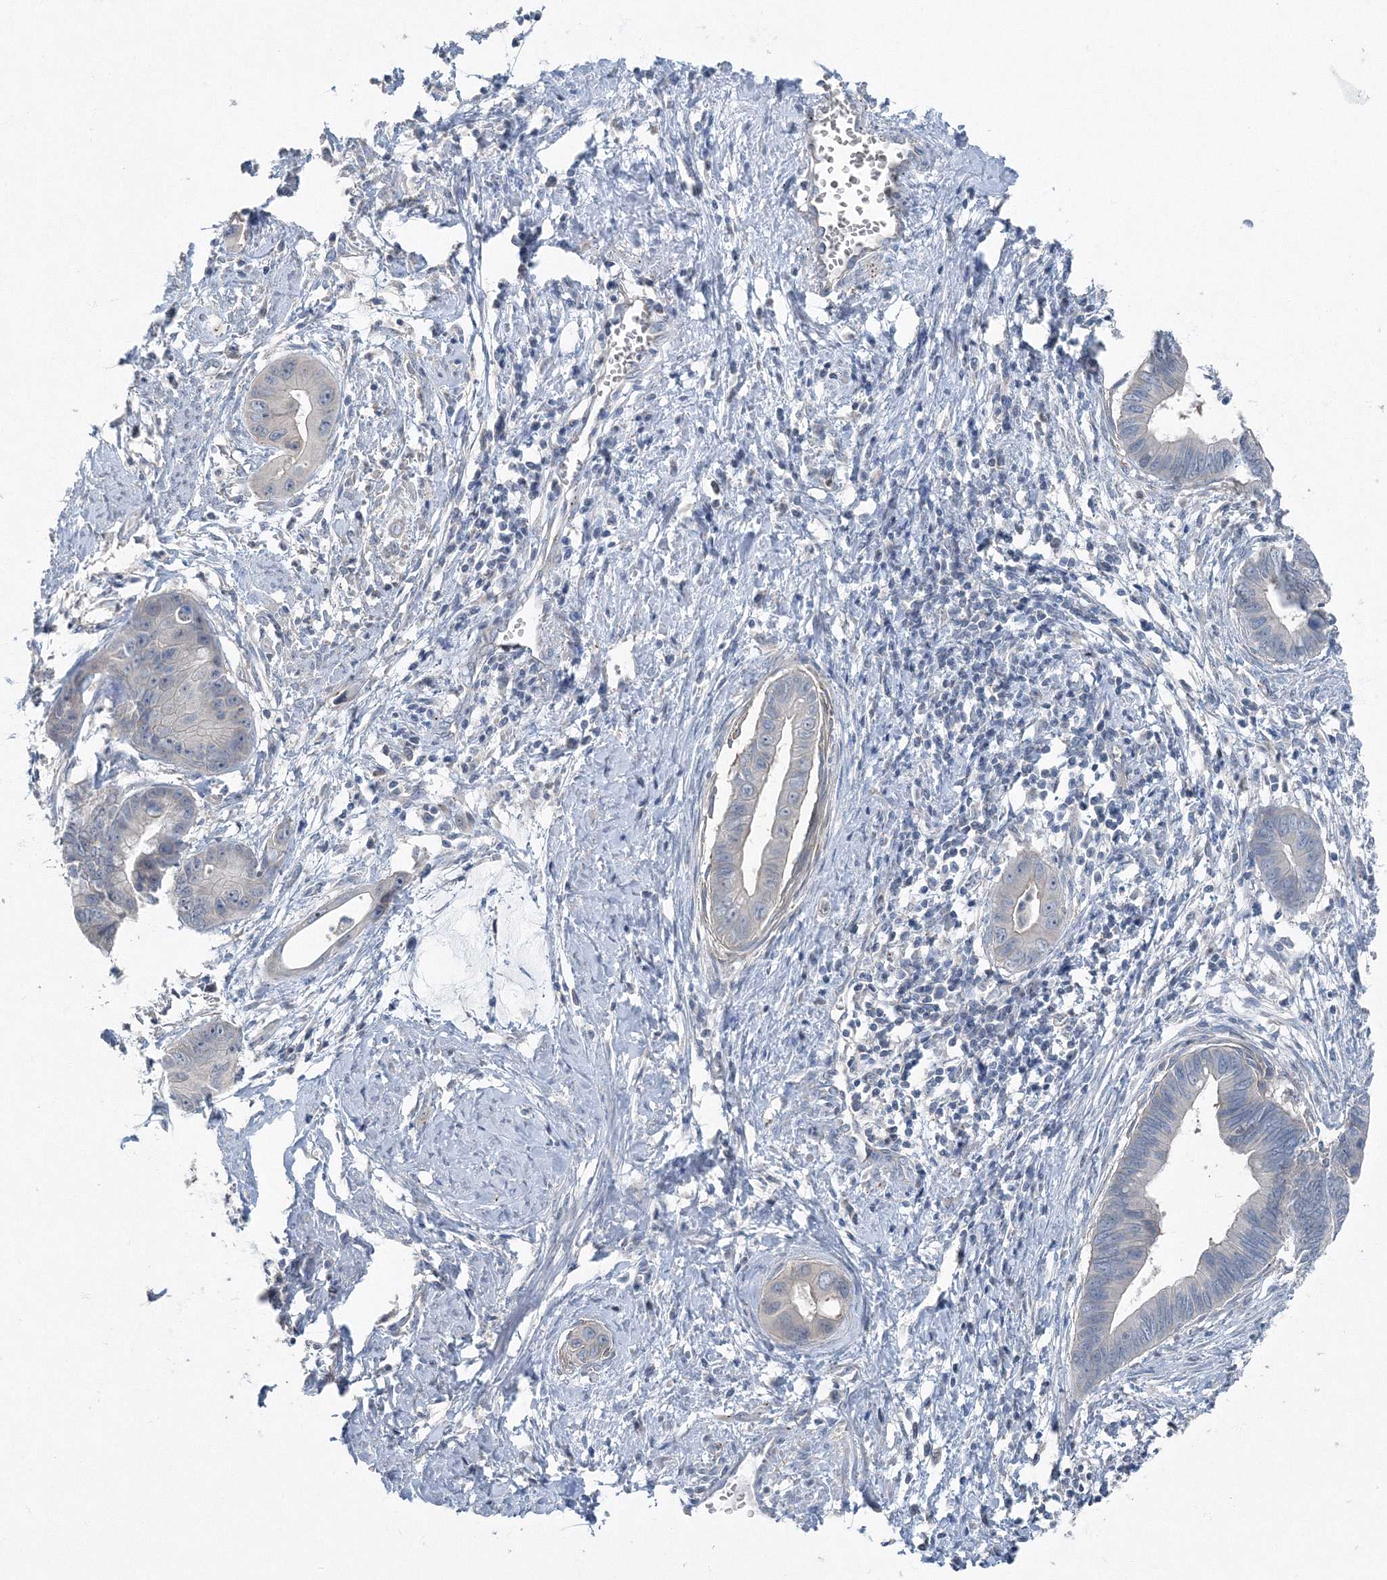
{"staining": {"intensity": "negative", "quantity": "none", "location": "none"}, "tissue": "cervical cancer", "cell_type": "Tumor cells", "image_type": "cancer", "snomed": [{"axis": "morphology", "description": "Adenocarcinoma, NOS"}, {"axis": "topography", "description": "Cervix"}], "caption": "Histopathology image shows no significant protein expression in tumor cells of cervical cancer.", "gene": "AASDH", "patient": {"sex": "female", "age": 44}}